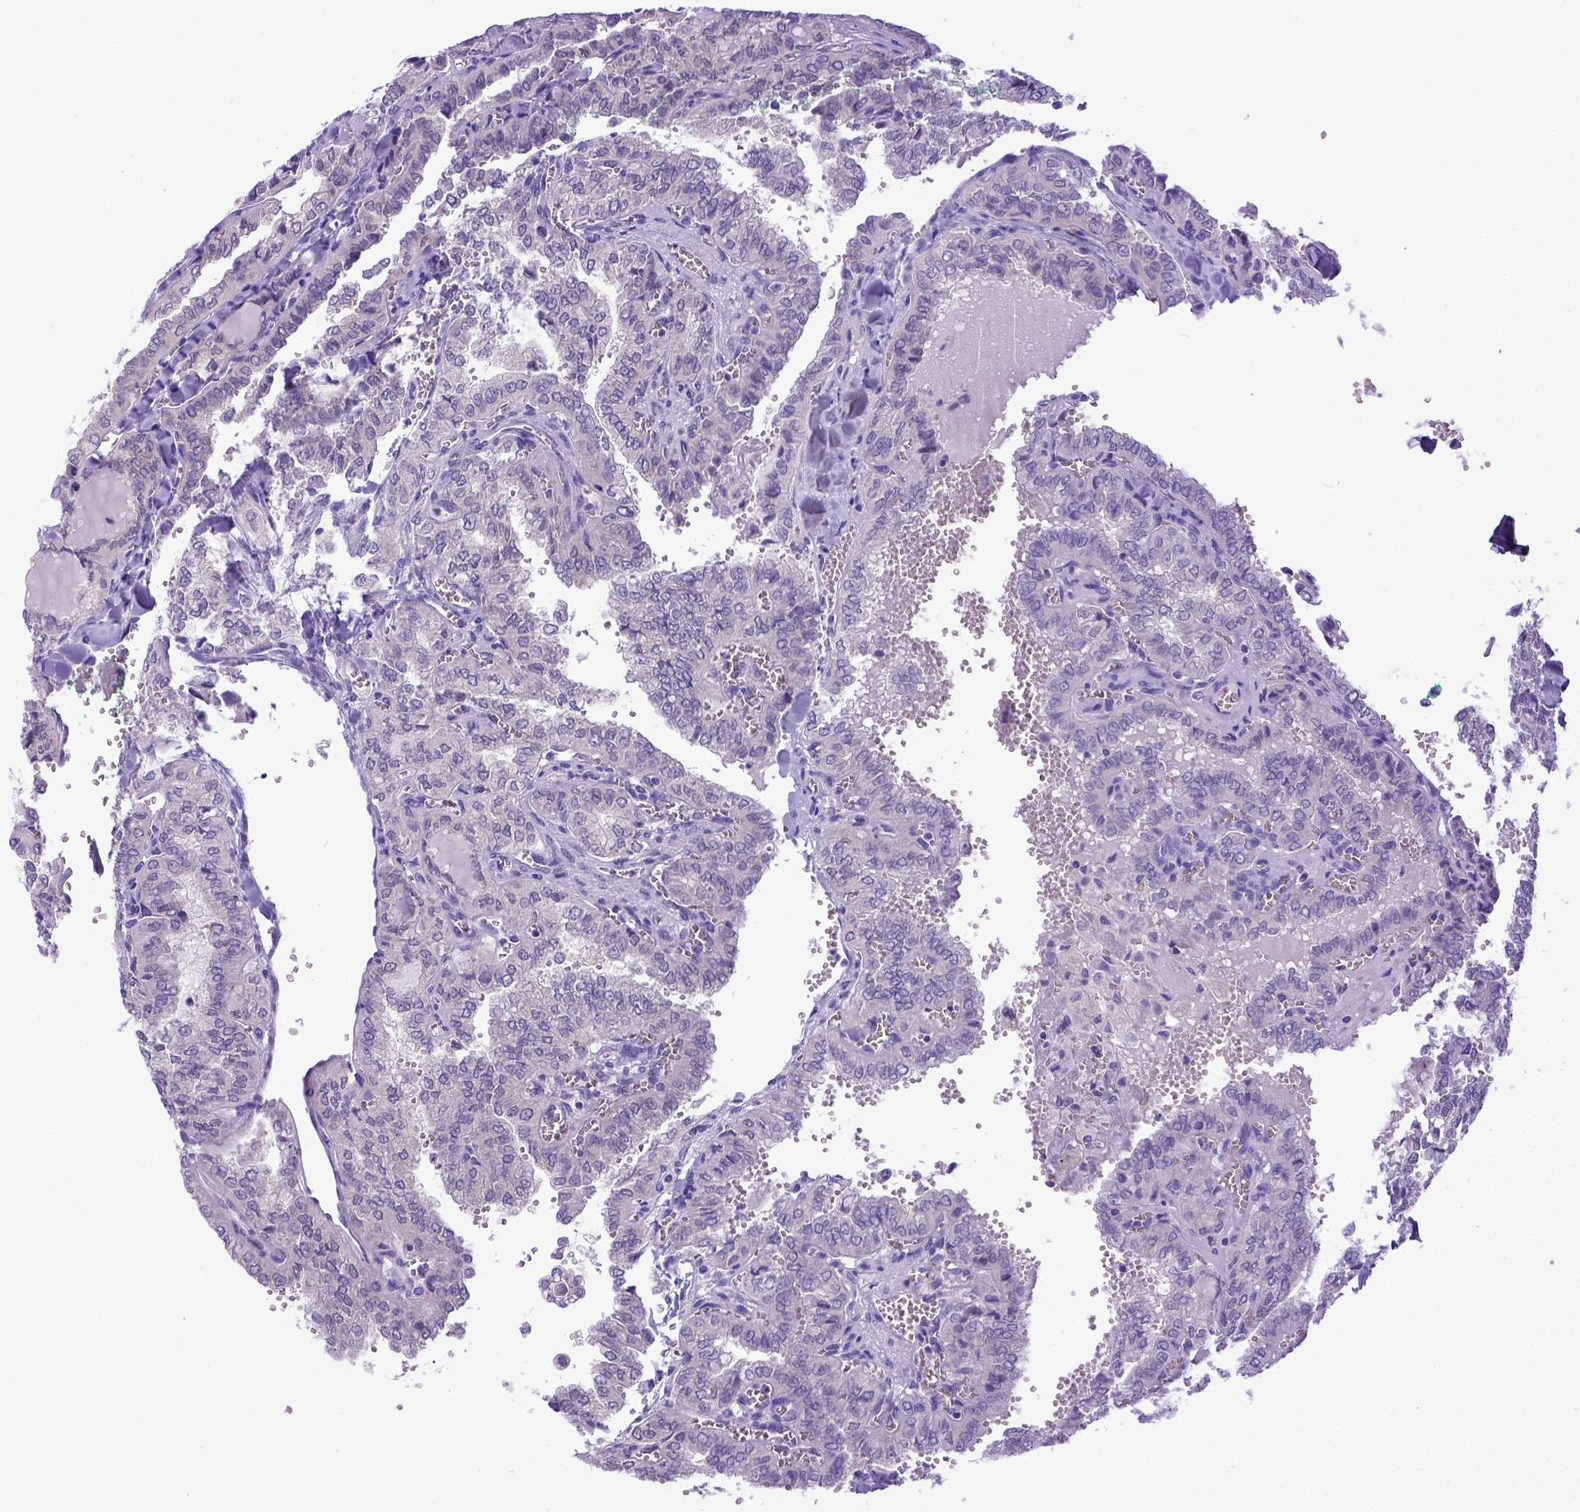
{"staining": {"intensity": "weak", "quantity": "<25%", "location": "cytoplasmic/membranous"}, "tissue": "thyroid cancer", "cell_type": "Tumor cells", "image_type": "cancer", "snomed": [{"axis": "morphology", "description": "Papillary adenocarcinoma, NOS"}, {"axis": "topography", "description": "Thyroid gland"}], "caption": "IHC micrograph of human papillary adenocarcinoma (thyroid) stained for a protein (brown), which exhibits no positivity in tumor cells.", "gene": "NEK5", "patient": {"sex": "female", "age": 41}}